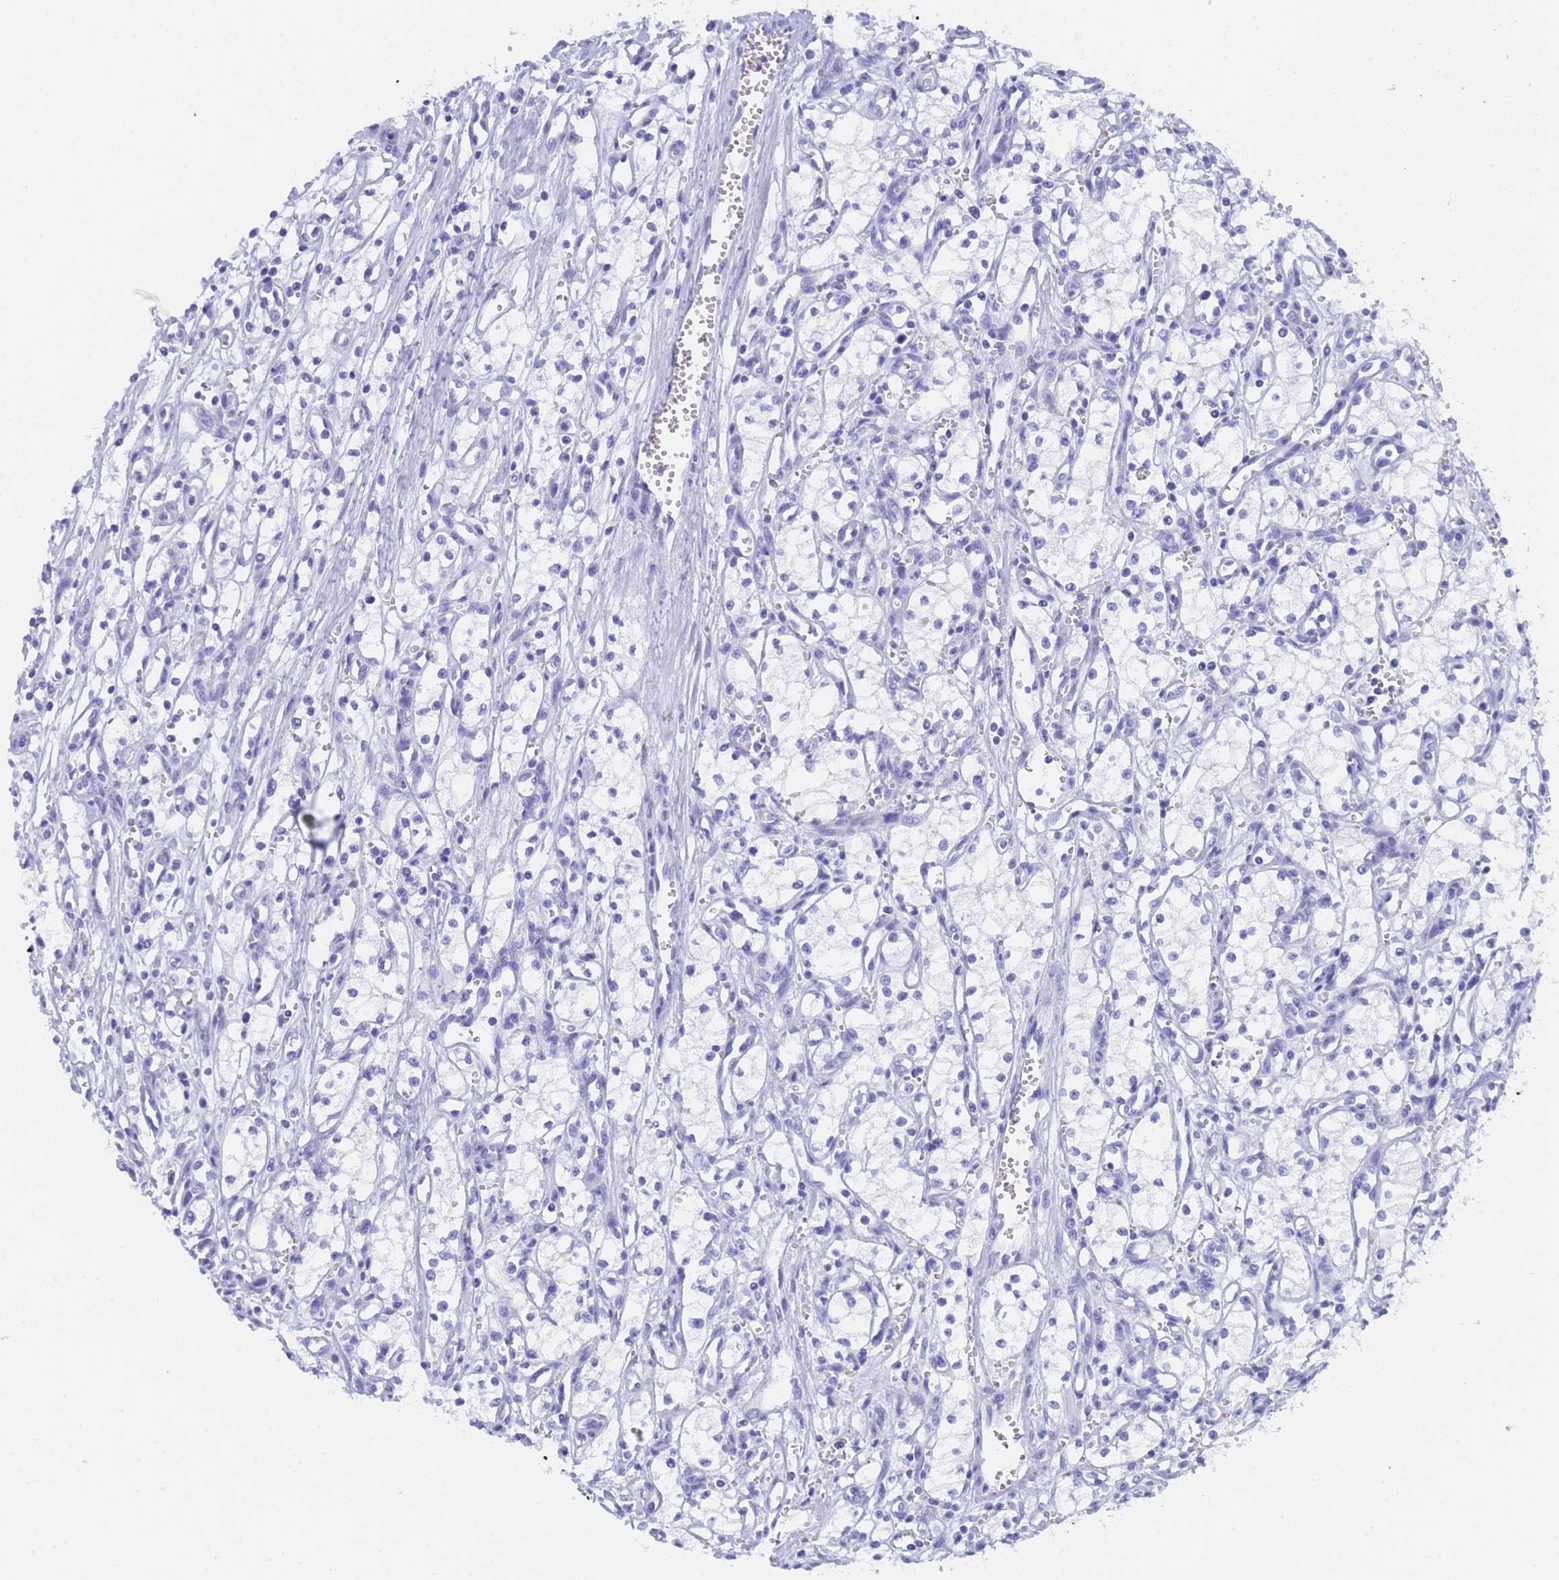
{"staining": {"intensity": "negative", "quantity": "none", "location": "none"}, "tissue": "renal cancer", "cell_type": "Tumor cells", "image_type": "cancer", "snomed": [{"axis": "morphology", "description": "Adenocarcinoma, NOS"}, {"axis": "topography", "description": "Kidney"}], "caption": "This is an immunohistochemistry (IHC) photomicrograph of renal cancer (adenocarcinoma). There is no staining in tumor cells.", "gene": "STATH", "patient": {"sex": "male", "age": 59}}